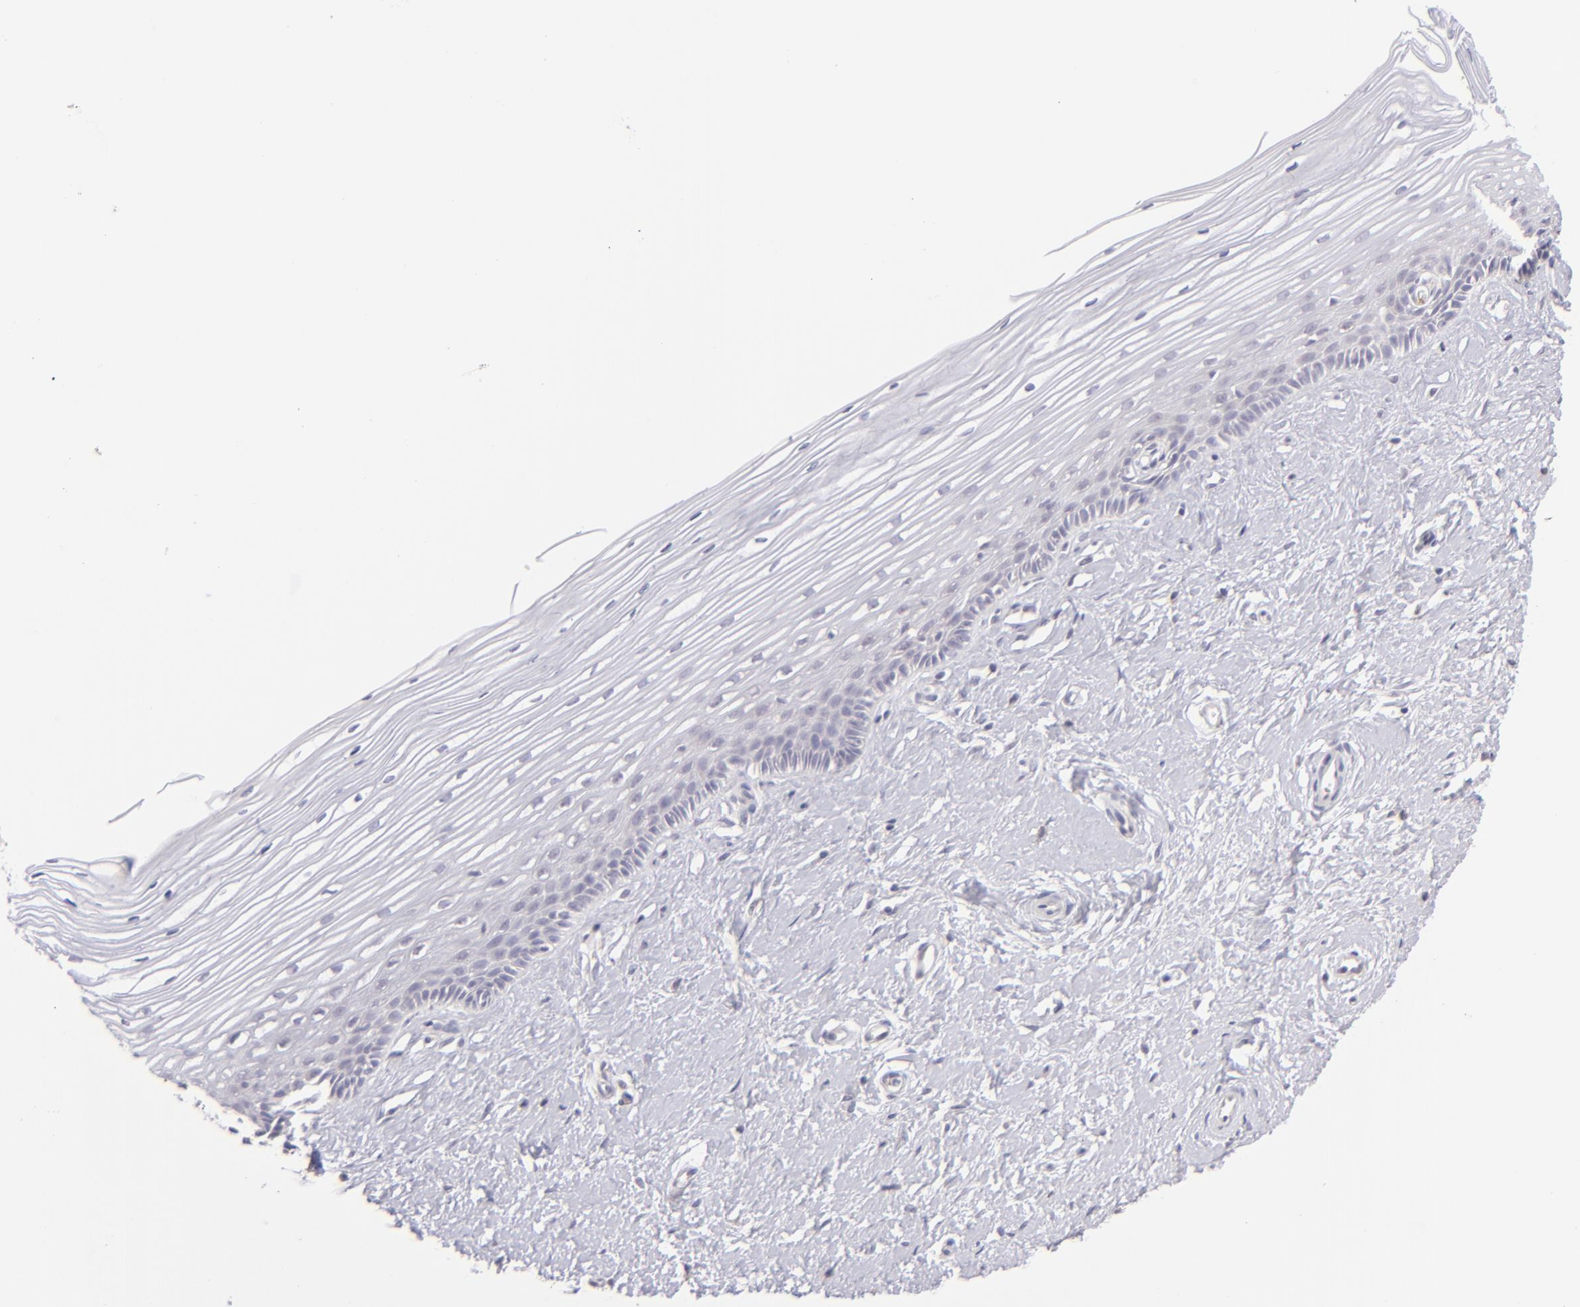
{"staining": {"intensity": "negative", "quantity": "none", "location": "none"}, "tissue": "cervix", "cell_type": "Glandular cells", "image_type": "normal", "snomed": [{"axis": "morphology", "description": "Normal tissue, NOS"}, {"axis": "topography", "description": "Cervix"}], "caption": "DAB immunohistochemical staining of normal cervix displays no significant staining in glandular cells.", "gene": "MAGEA1", "patient": {"sex": "female", "age": 40}}